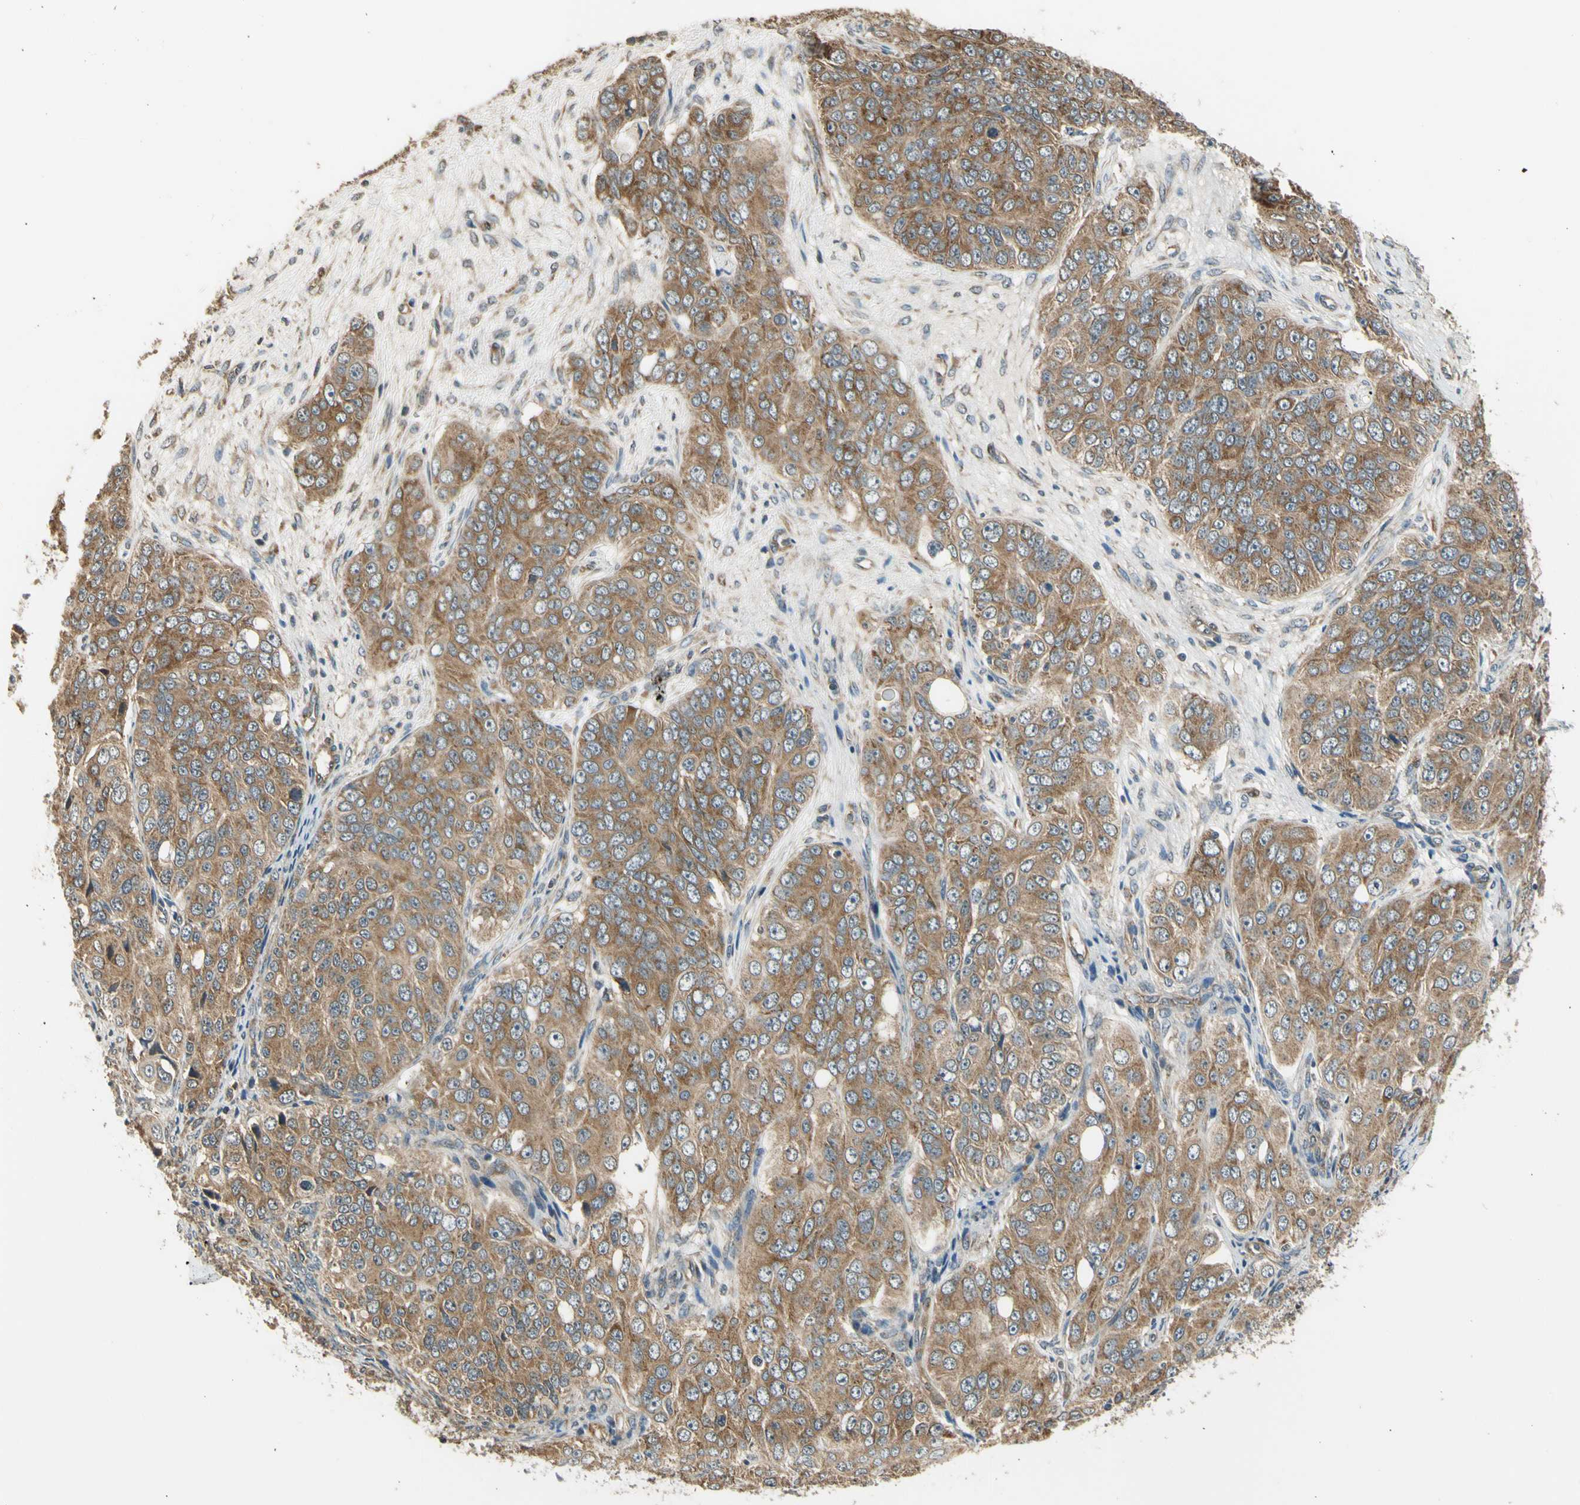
{"staining": {"intensity": "moderate", "quantity": ">75%", "location": "cytoplasmic/membranous"}, "tissue": "ovarian cancer", "cell_type": "Tumor cells", "image_type": "cancer", "snomed": [{"axis": "morphology", "description": "Carcinoma, endometroid"}, {"axis": "topography", "description": "Ovary"}], "caption": "Immunohistochemistry photomicrograph of neoplastic tissue: ovarian cancer (endometroid carcinoma) stained using immunohistochemistry shows medium levels of moderate protein expression localized specifically in the cytoplasmic/membranous of tumor cells, appearing as a cytoplasmic/membranous brown color.", "gene": "EFNB2", "patient": {"sex": "female", "age": 51}}